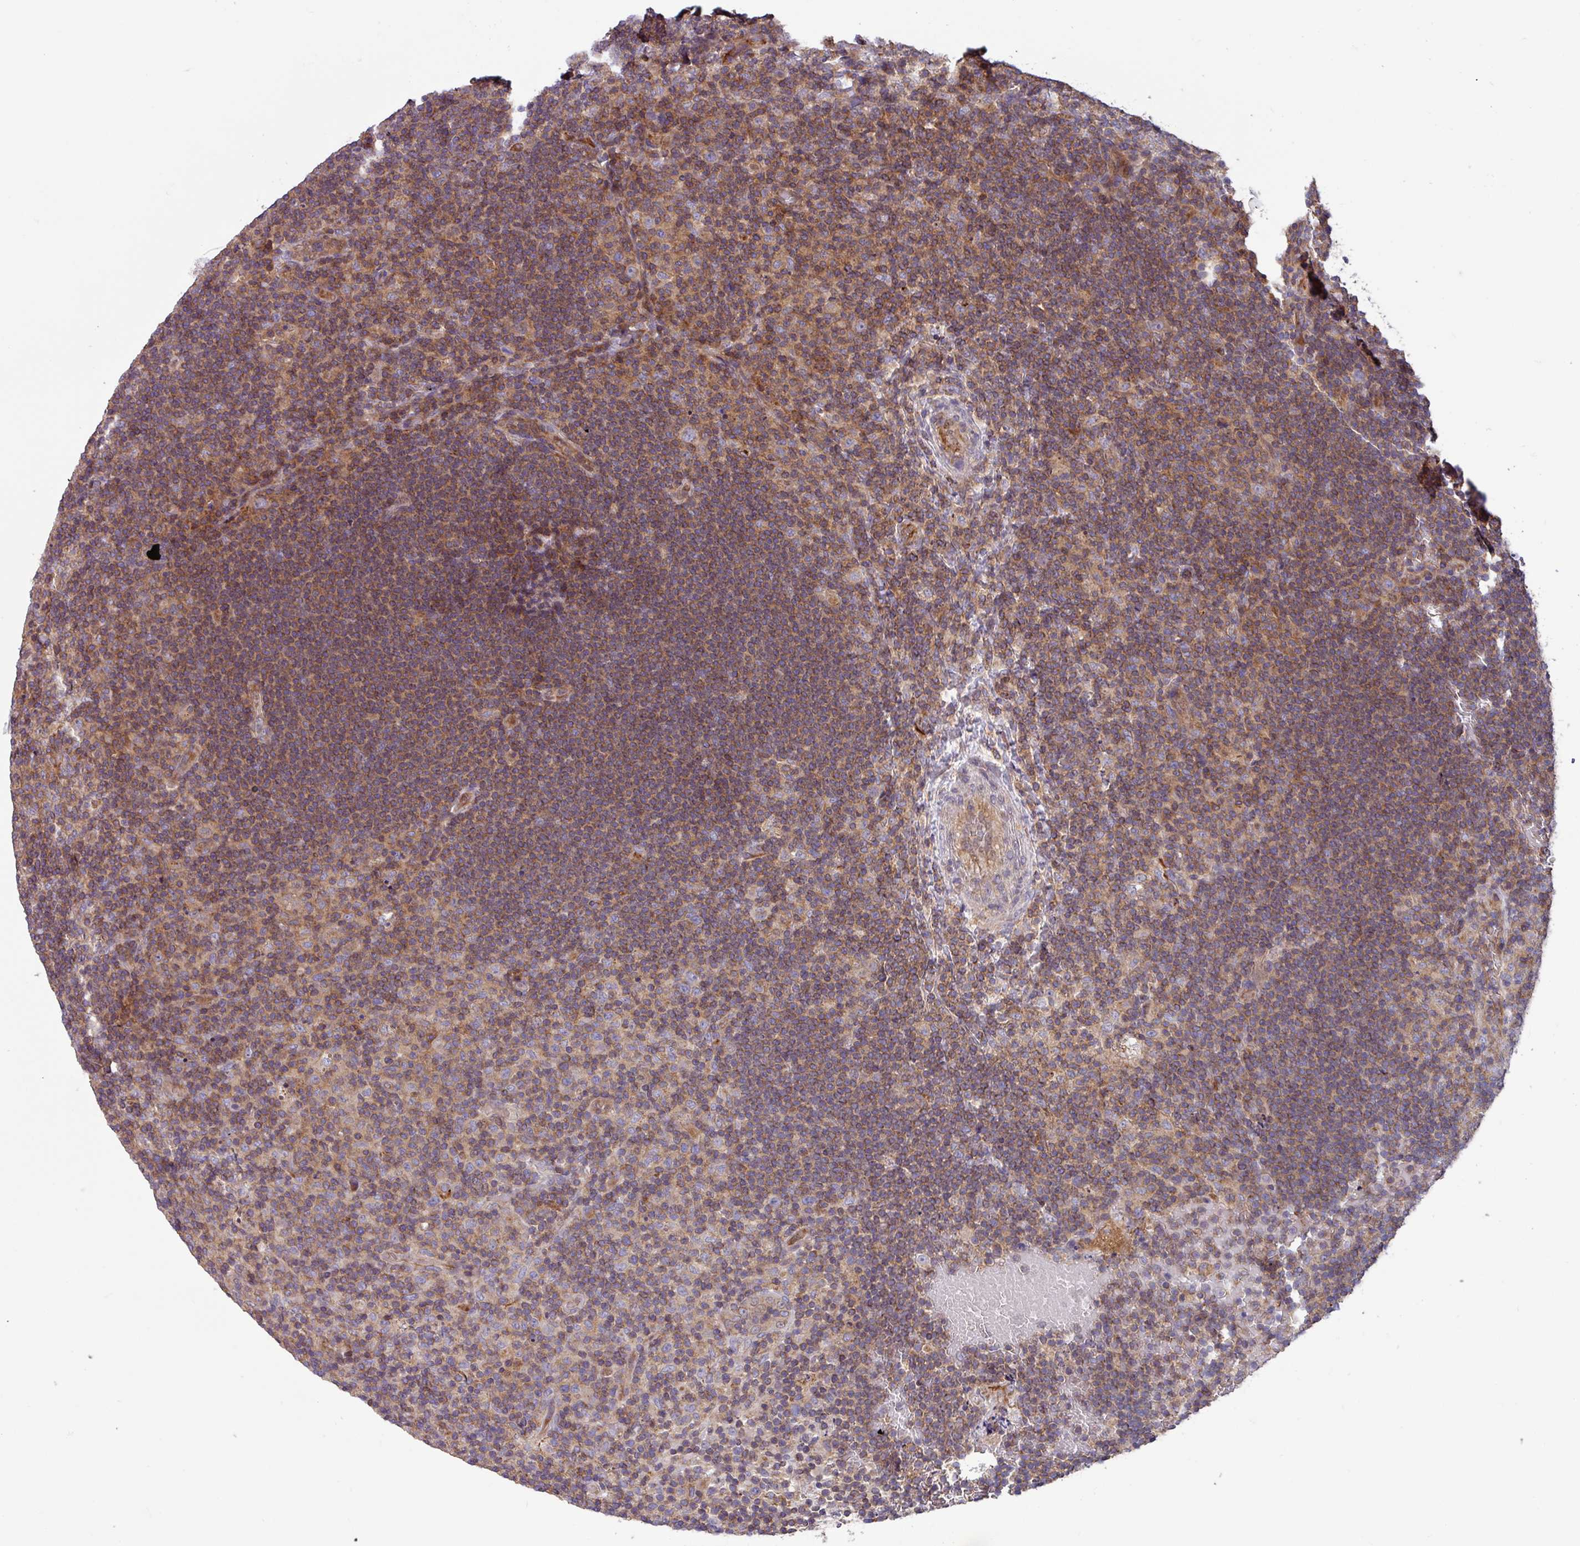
{"staining": {"intensity": "negative", "quantity": "none", "location": "none"}, "tissue": "lymphoma", "cell_type": "Tumor cells", "image_type": "cancer", "snomed": [{"axis": "morphology", "description": "Hodgkin's disease, NOS"}, {"axis": "topography", "description": "Lymph node"}], "caption": "Immunohistochemical staining of human Hodgkin's disease exhibits no significant expression in tumor cells.", "gene": "PLEKHD1", "patient": {"sex": "female", "age": 57}}